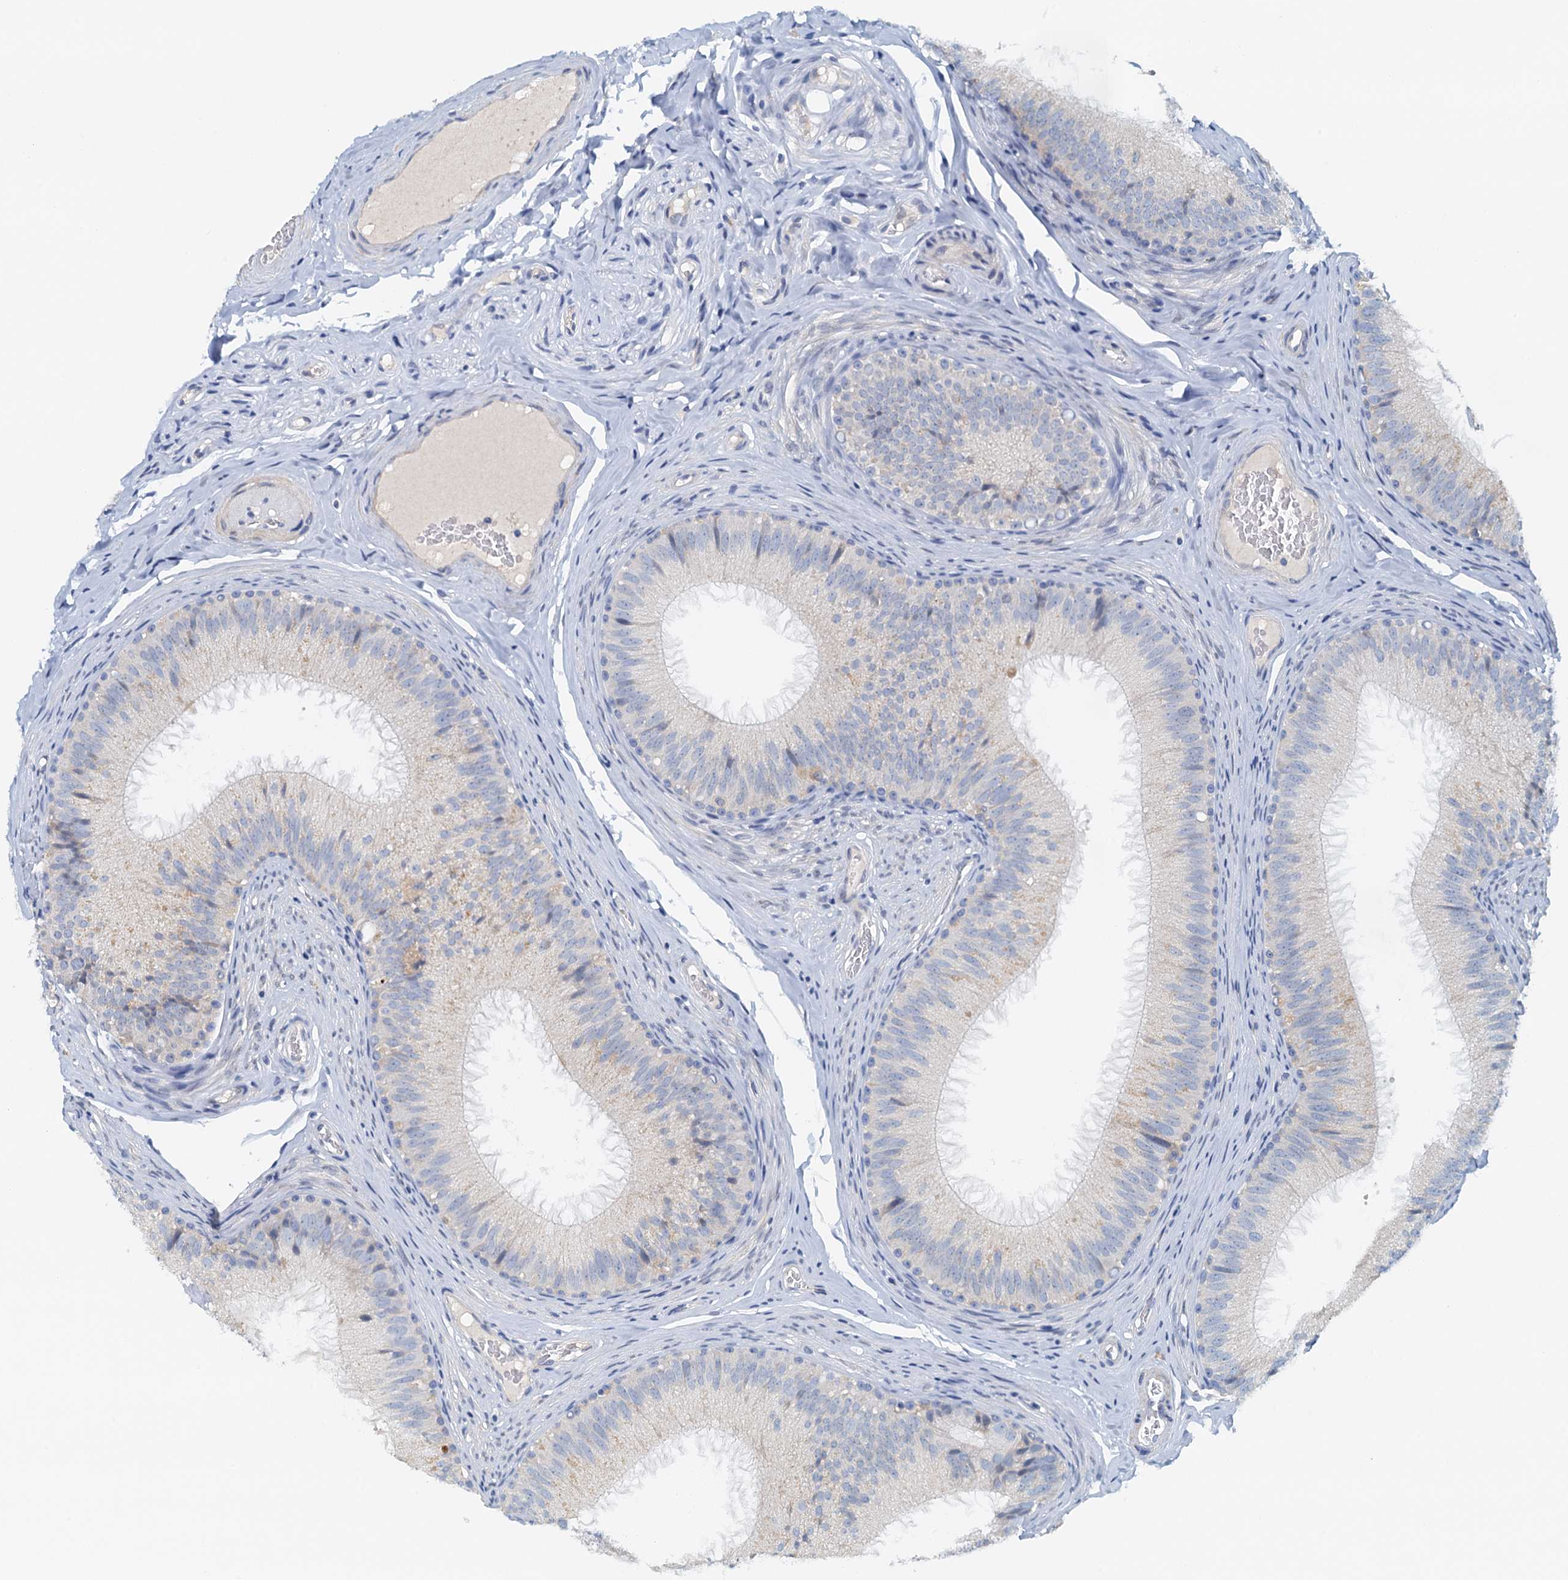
{"staining": {"intensity": "negative", "quantity": "none", "location": "none"}, "tissue": "epididymis", "cell_type": "Glandular cells", "image_type": "normal", "snomed": [{"axis": "morphology", "description": "Normal tissue, NOS"}, {"axis": "topography", "description": "Epididymis"}], "caption": "A histopathology image of epididymis stained for a protein displays no brown staining in glandular cells. The staining is performed using DAB brown chromogen with nuclei counter-stained in using hematoxylin.", "gene": "DTD1", "patient": {"sex": "male", "age": 34}}